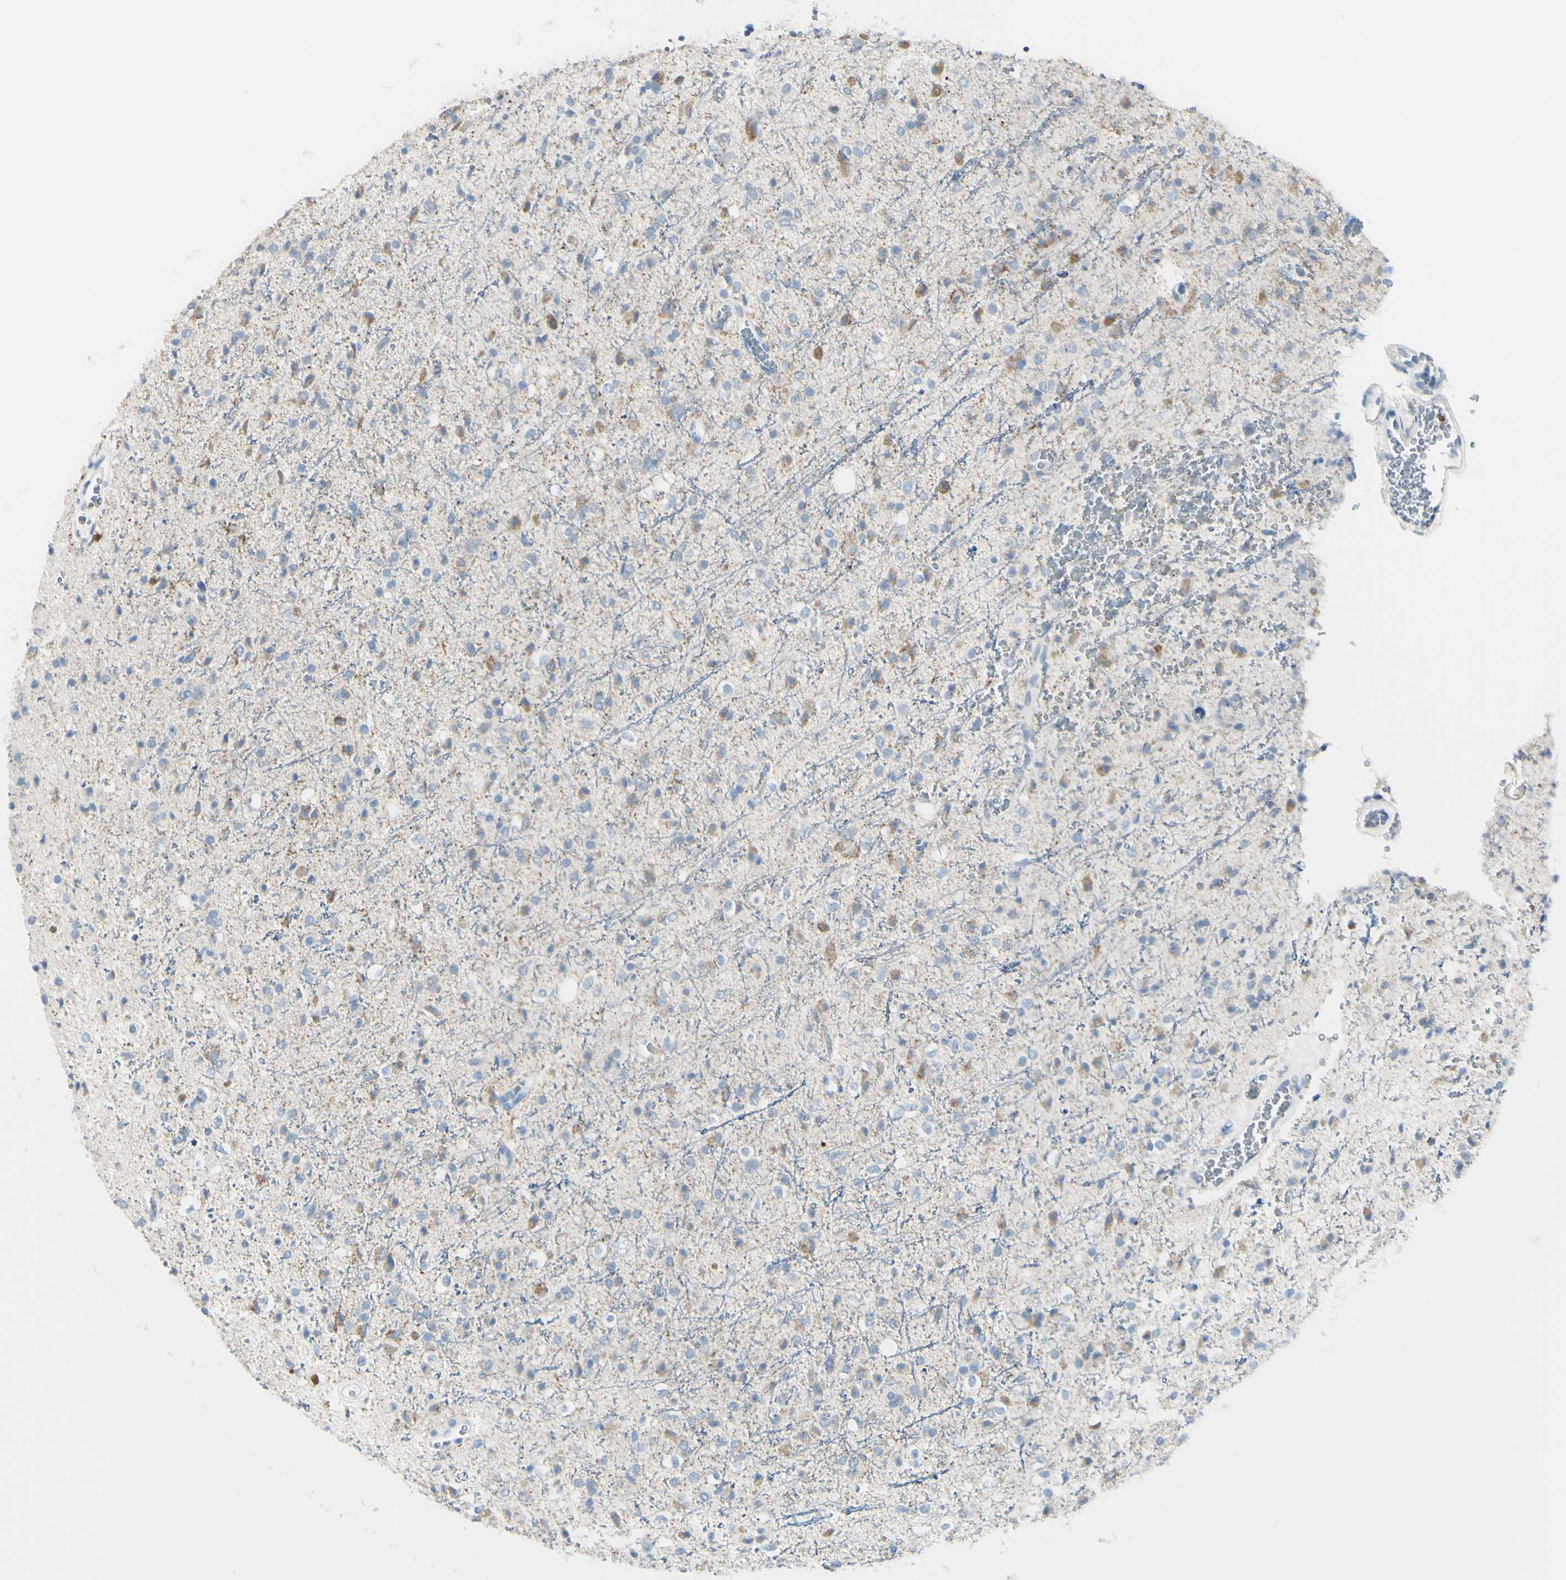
{"staining": {"intensity": "weak", "quantity": "<25%", "location": "cytoplasmic/membranous"}, "tissue": "glioma", "cell_type": "Tumor cells", "image_type": "cancer", "snomed": [{"axis": "morphology", "description": "Glioma, malignant, High grade"}, {"axis": "topography", "description": "Brain"}], "caption": "The photomicrograph exhibits no significant expression in tumor cells of malignant high-grade glioma.", "gene": "ZNF557", "patient": {"sex": "male", "age": 47}}